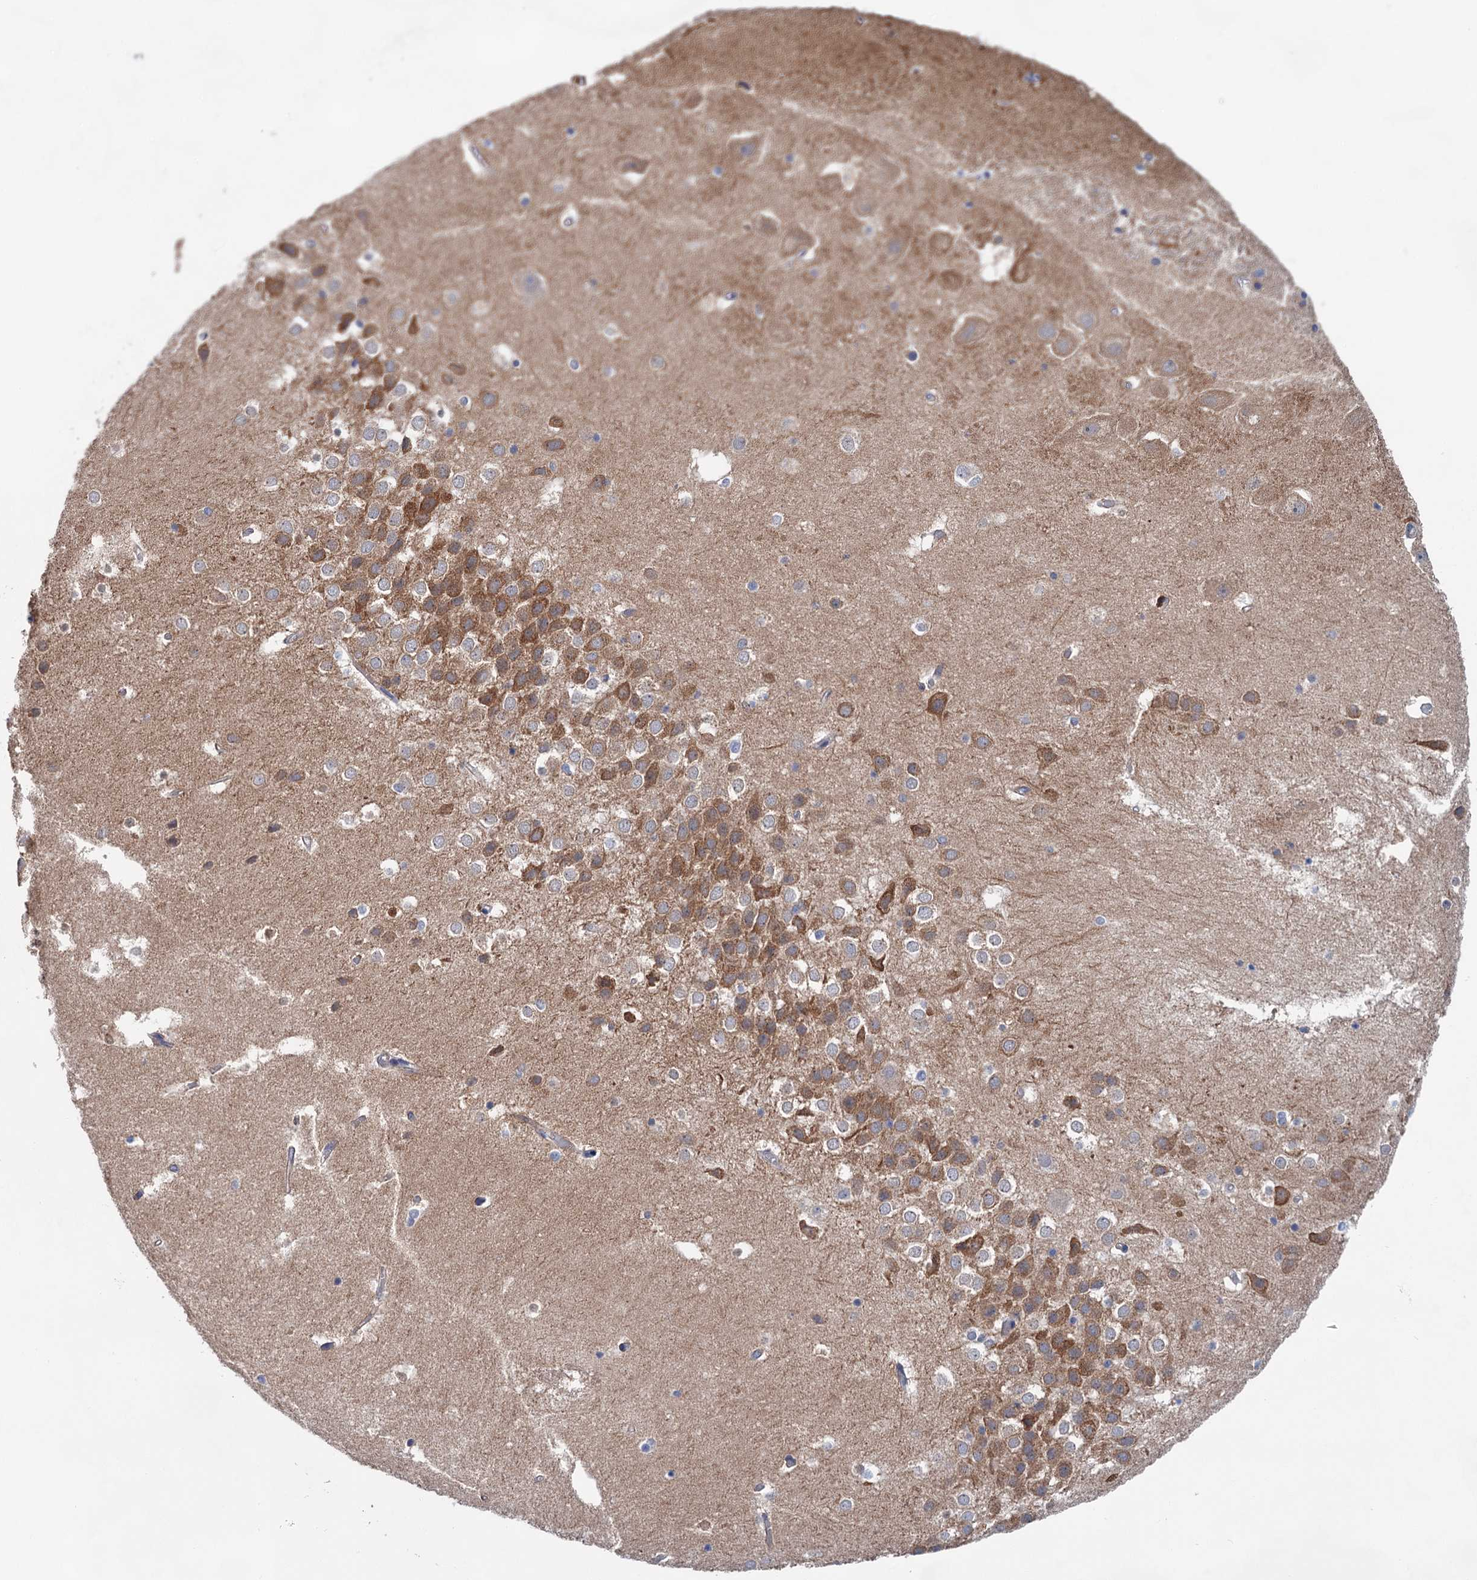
{"staining": {"intensity": "moderate", "quantity": "<25%", "location": "cytoplasmic/membranous"}, "tissue": "hippocampus", "cell_type": "Glial cells", "image_type": "normal", "snomed": [{"axis": "morphology", "description": "Normal tissue, NOS"}, {"axis": "topography", "description": "Hippocampus"}], "caption": "An IHC image of unremarkable tissue is shown. Protein staining in brown highlights moderate cytoplasmic/membranous positivity in hippocampus within glial cells.", "gene": "MORN3", "patient": {"sex": "female", "age": 52}}